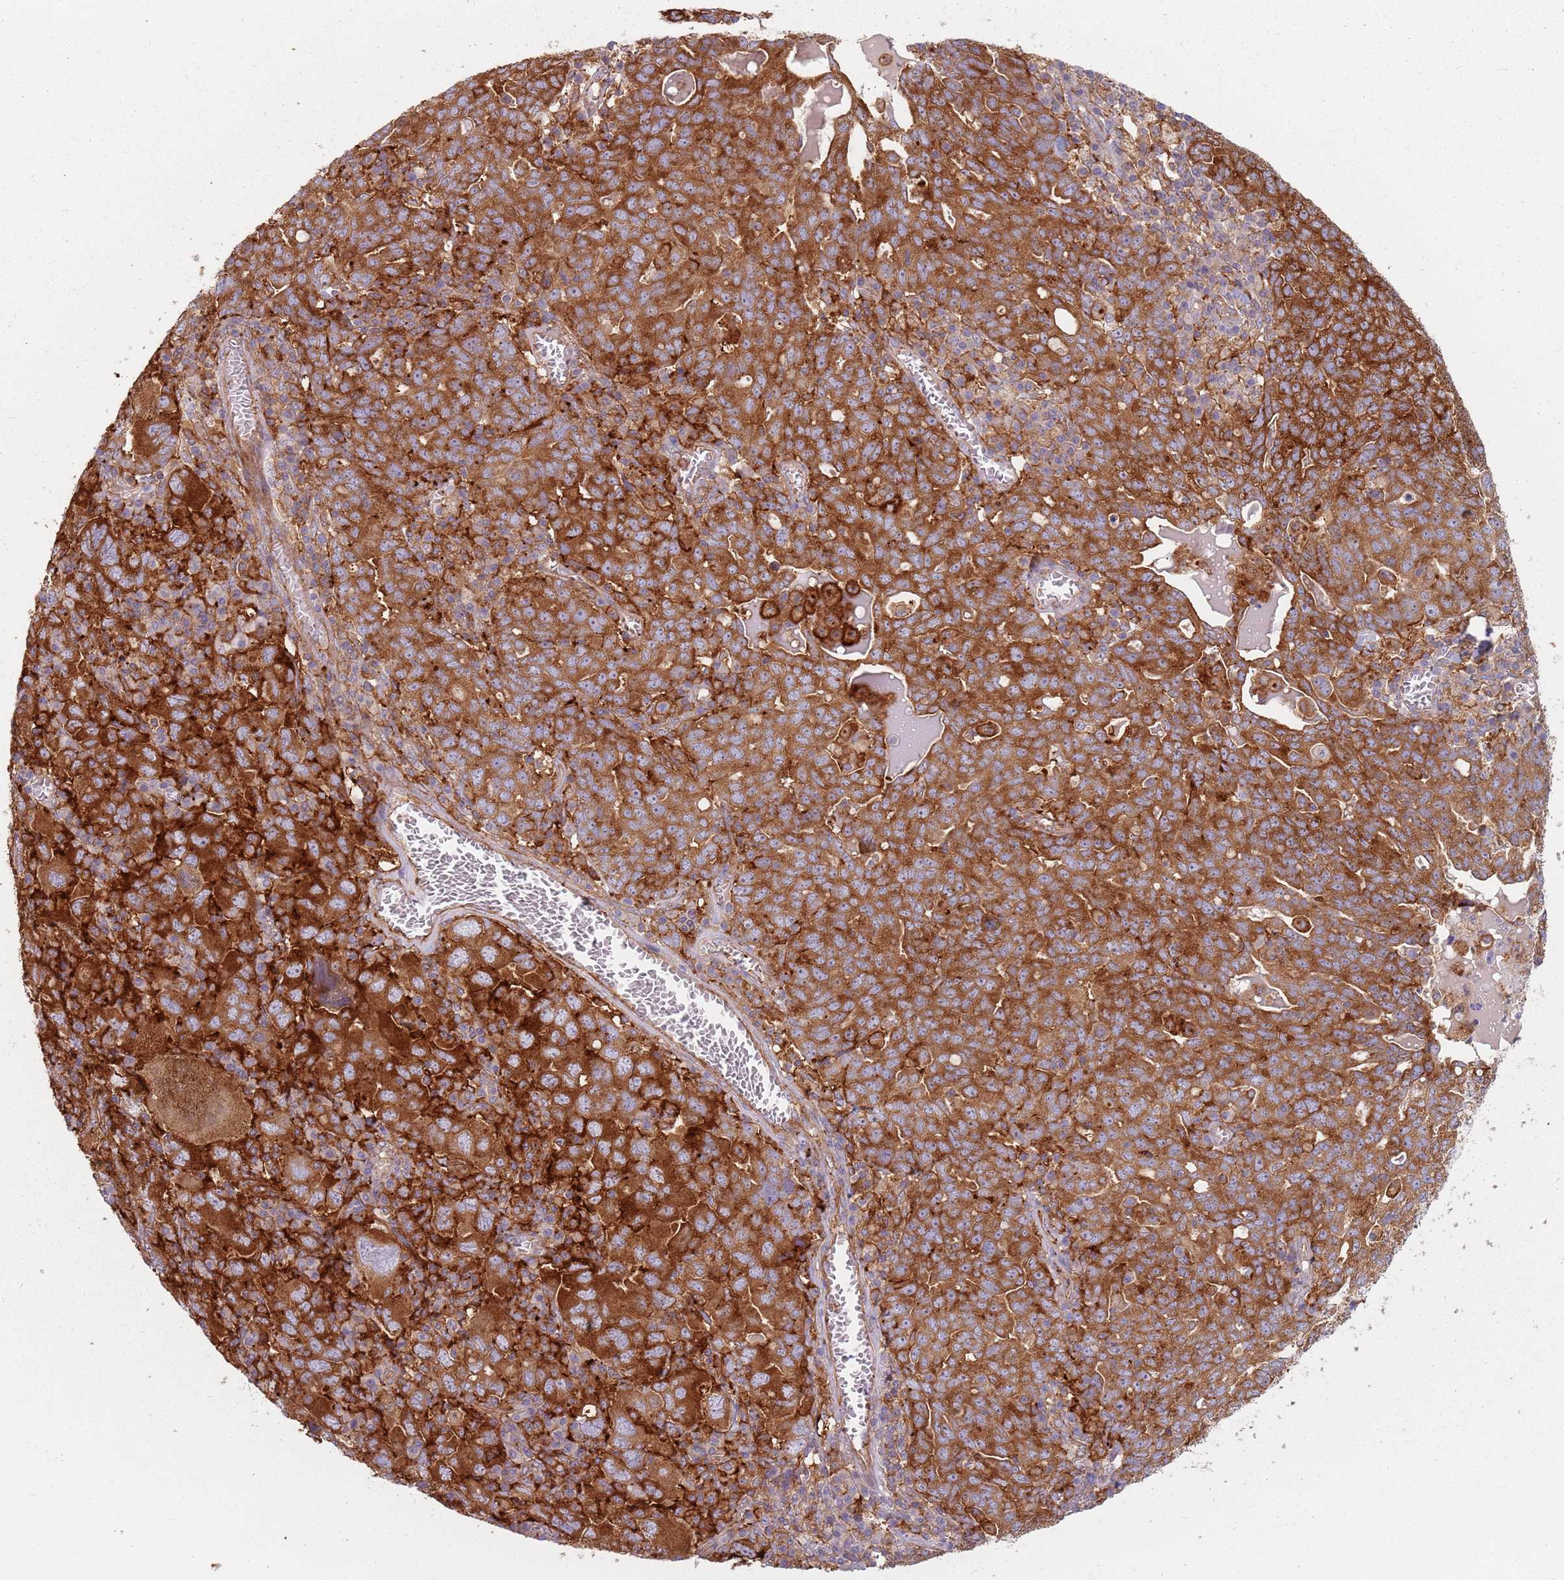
{"staining": {"intensity": "strong", "quantity": ">75%", "location": "cytoplasmic/membranous"}, "tissue": "ovarian cancer", "cell_type": "Tumor cells", "image_type": "cancer", "snomed": [{"axis": "morphology", "description": "Carcinoma, endometroid"}, {"axis": "topography", "description": "Ovary"}], "caption": "Immunohistochemical staining of human endometroid carcinoma (ovarian) exhibits high levels of strong cytoplasmic/membranous expression in approximately >75% of tumor cells.", "gene": "TPD52L2", "patient": {"sex": "female", "age": 62}}